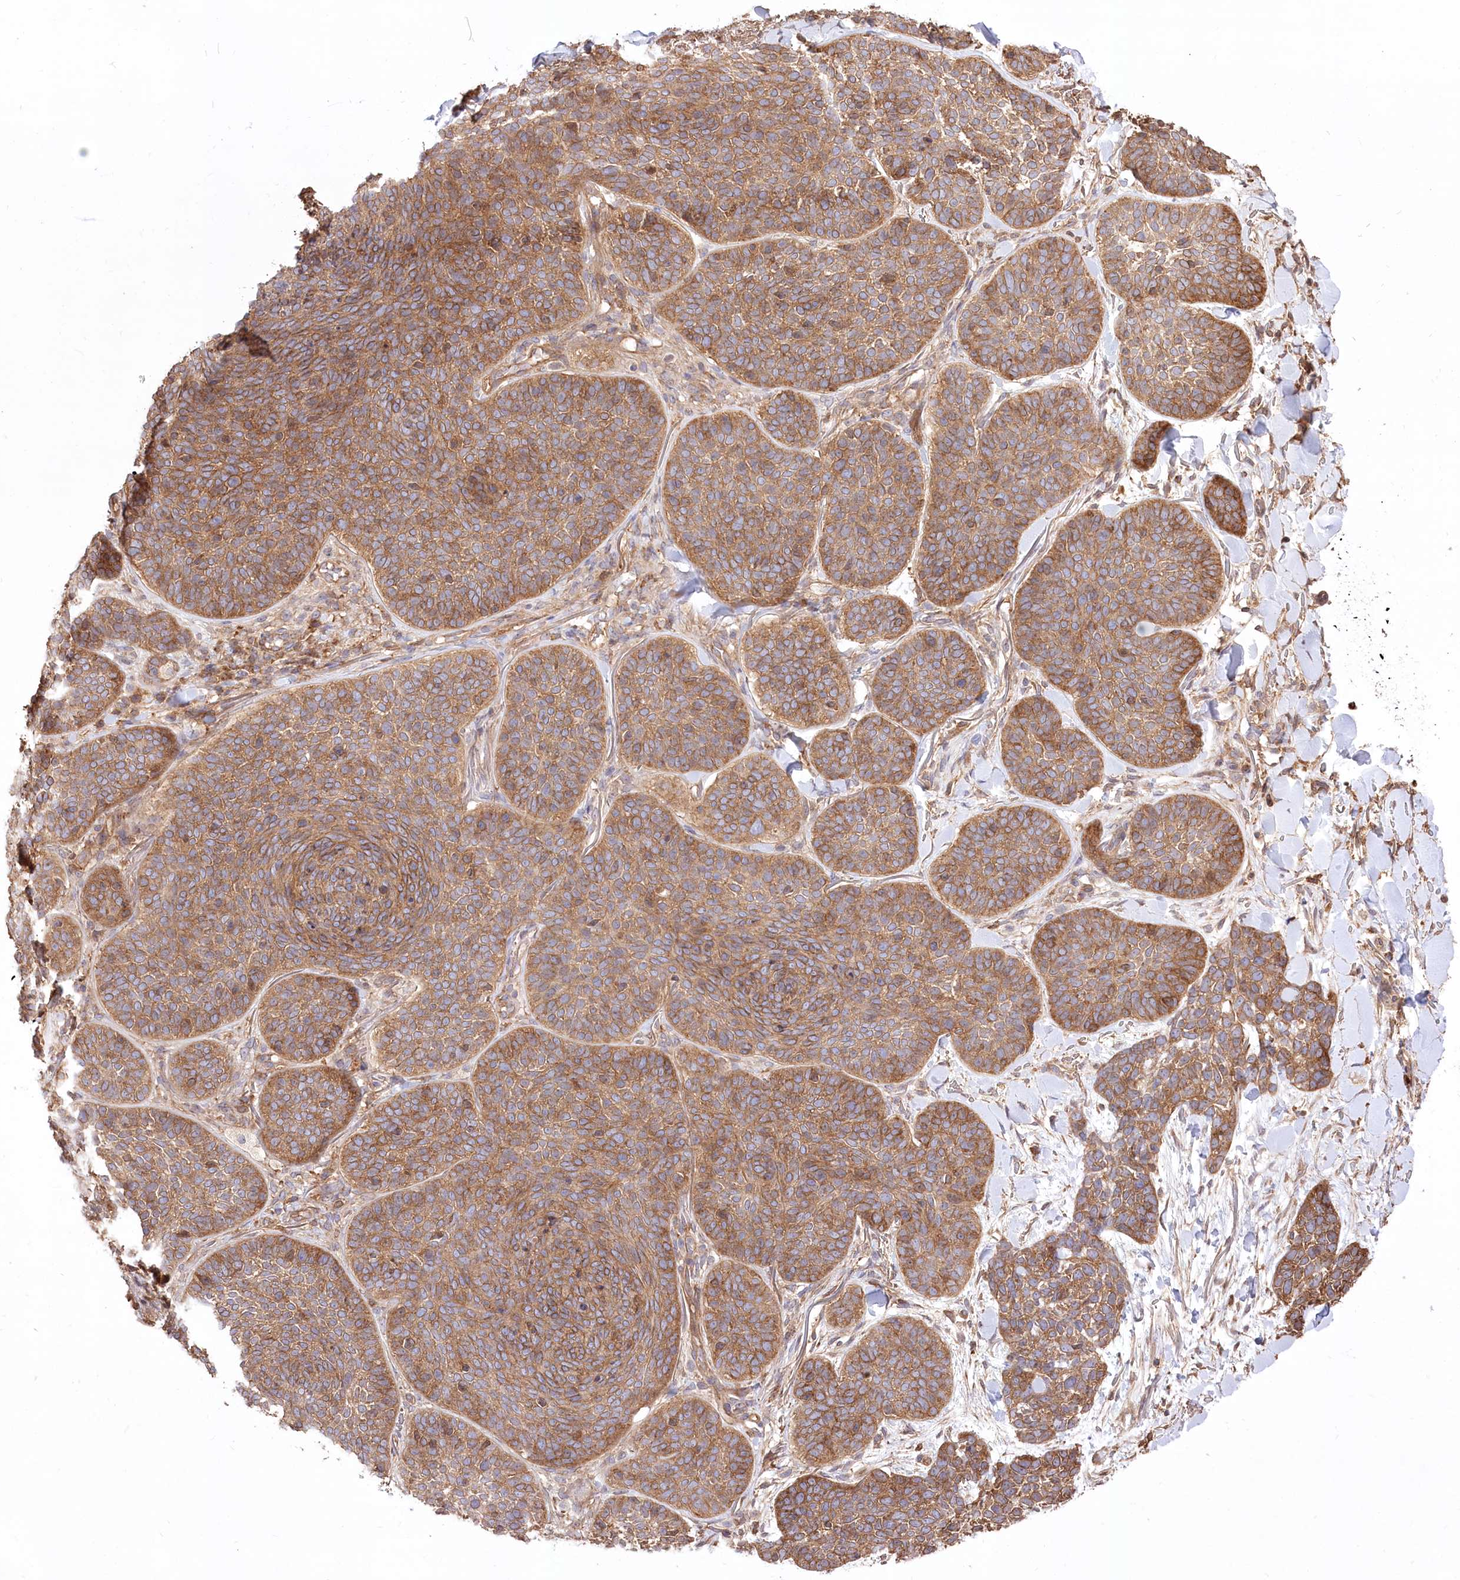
{"staining": {"intensity": "moderate", "quantity": ">75%", "location": "cytoplasmic/membranous"}, "tissue": "skin cancer", "cell_type": "Tumor cells", "image_type": "cancer", "snomed": [{"axis": "morphology", "description": "Basal cell carcinoma"}, {"axis": "topography", "description": "Skin"}], "caption": "Basal cell carcinoma (skin) stained for a protein (brown) demonstrates moderate cytoplasmic/membranous positive staining in approximately >75% of tumor cells.", "gene": "XYLB", "patient": {"sex": "male", "age": 85}}